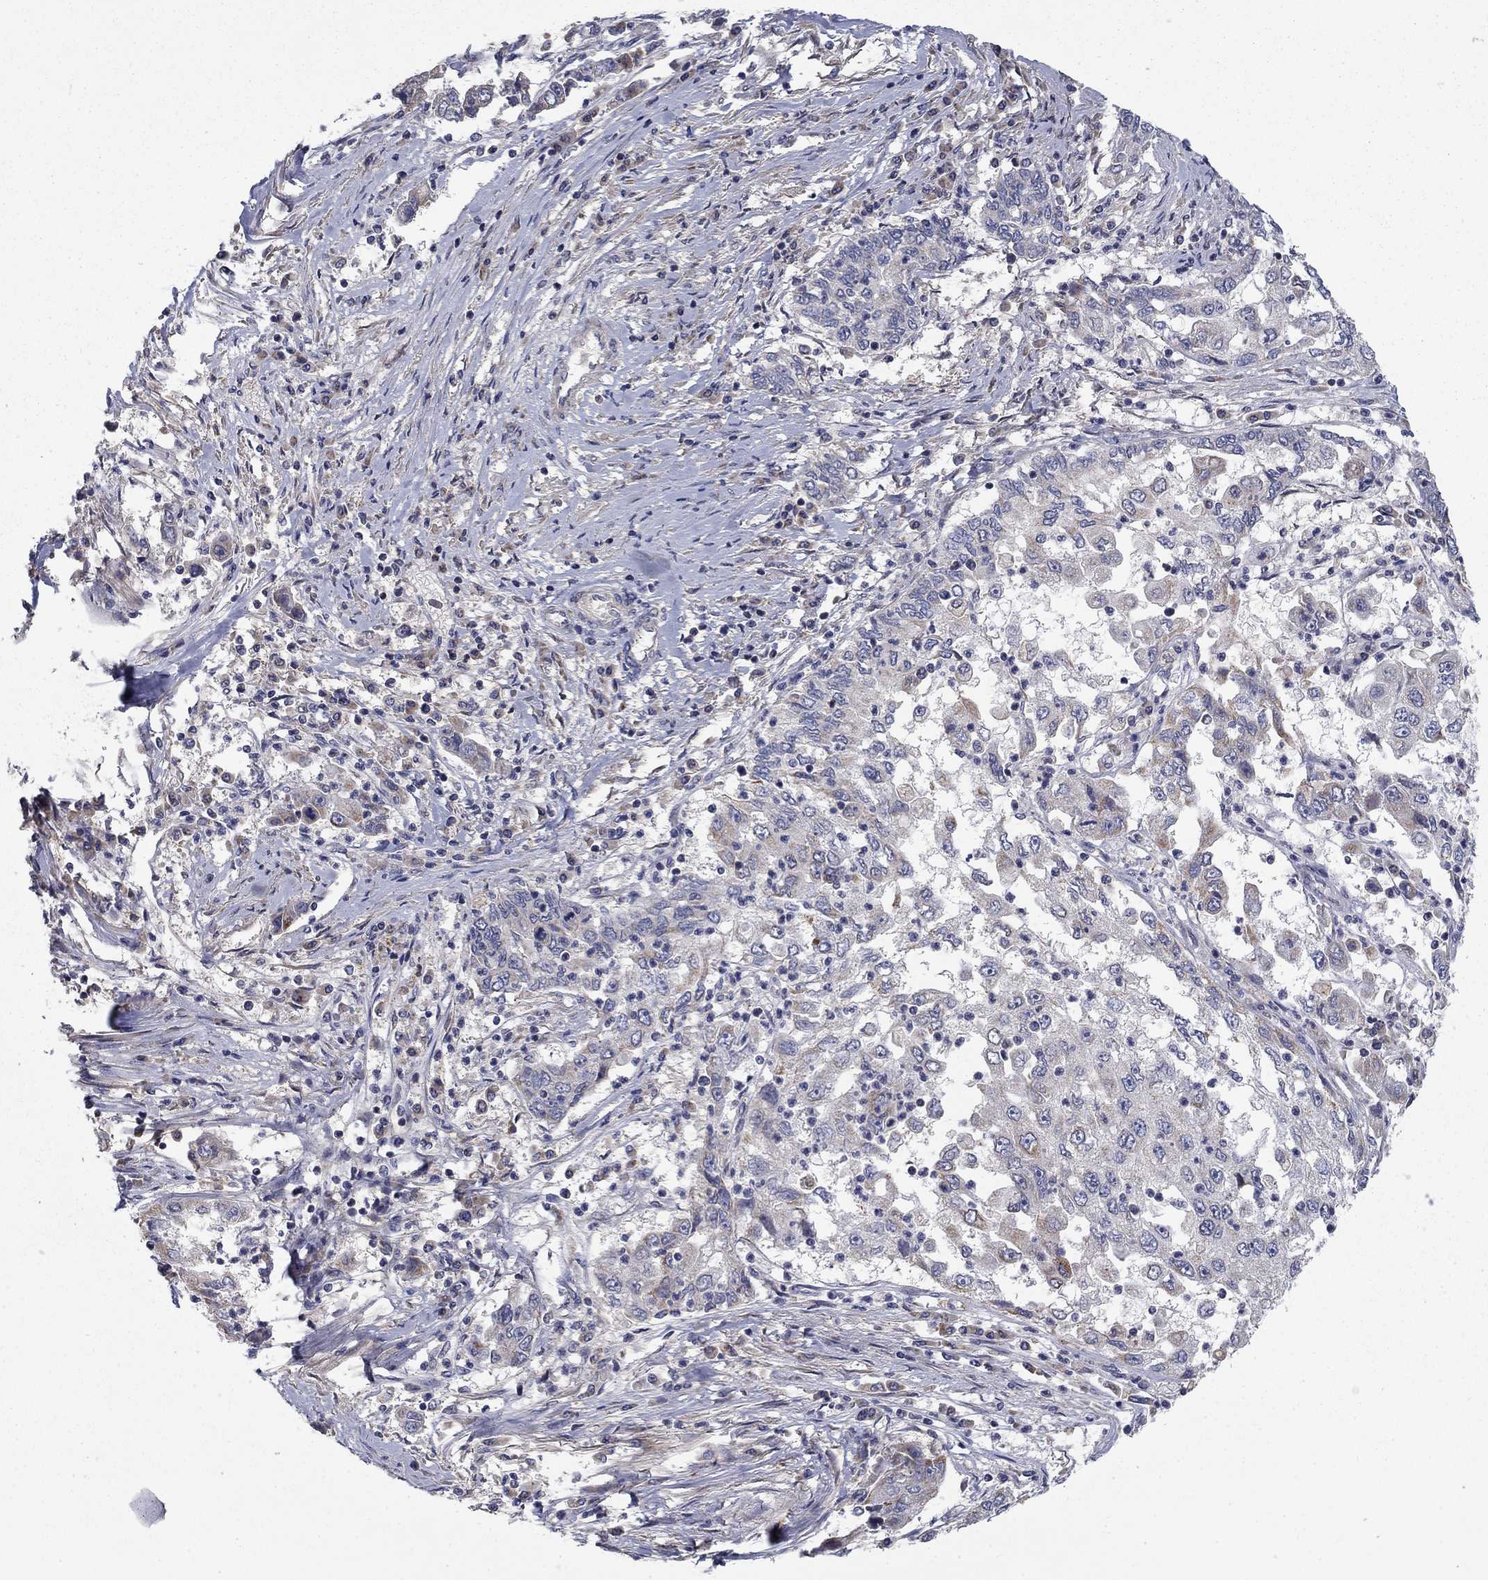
{"staining": {"intensity": "negative", "quantity": "none", "location": "none"}, "tissue": "cervical cancer", "cell_type": "Tumor cells", "image_type": "cancer", "snomed": [{"axis": "morphology", "description": "Squamous cell carcinoma, NOS"}, {"axis": "topography", "description": "Cervix"}], "caption": "Tumor cells are negative for protein expression in human cervical cancer (squamous cell carcinoma). (Immunohistochemistry (ihc), brightfield microscopy, high magnification).", "gene": "MMAA", "patient": {"sex": "female", "age": 36}}